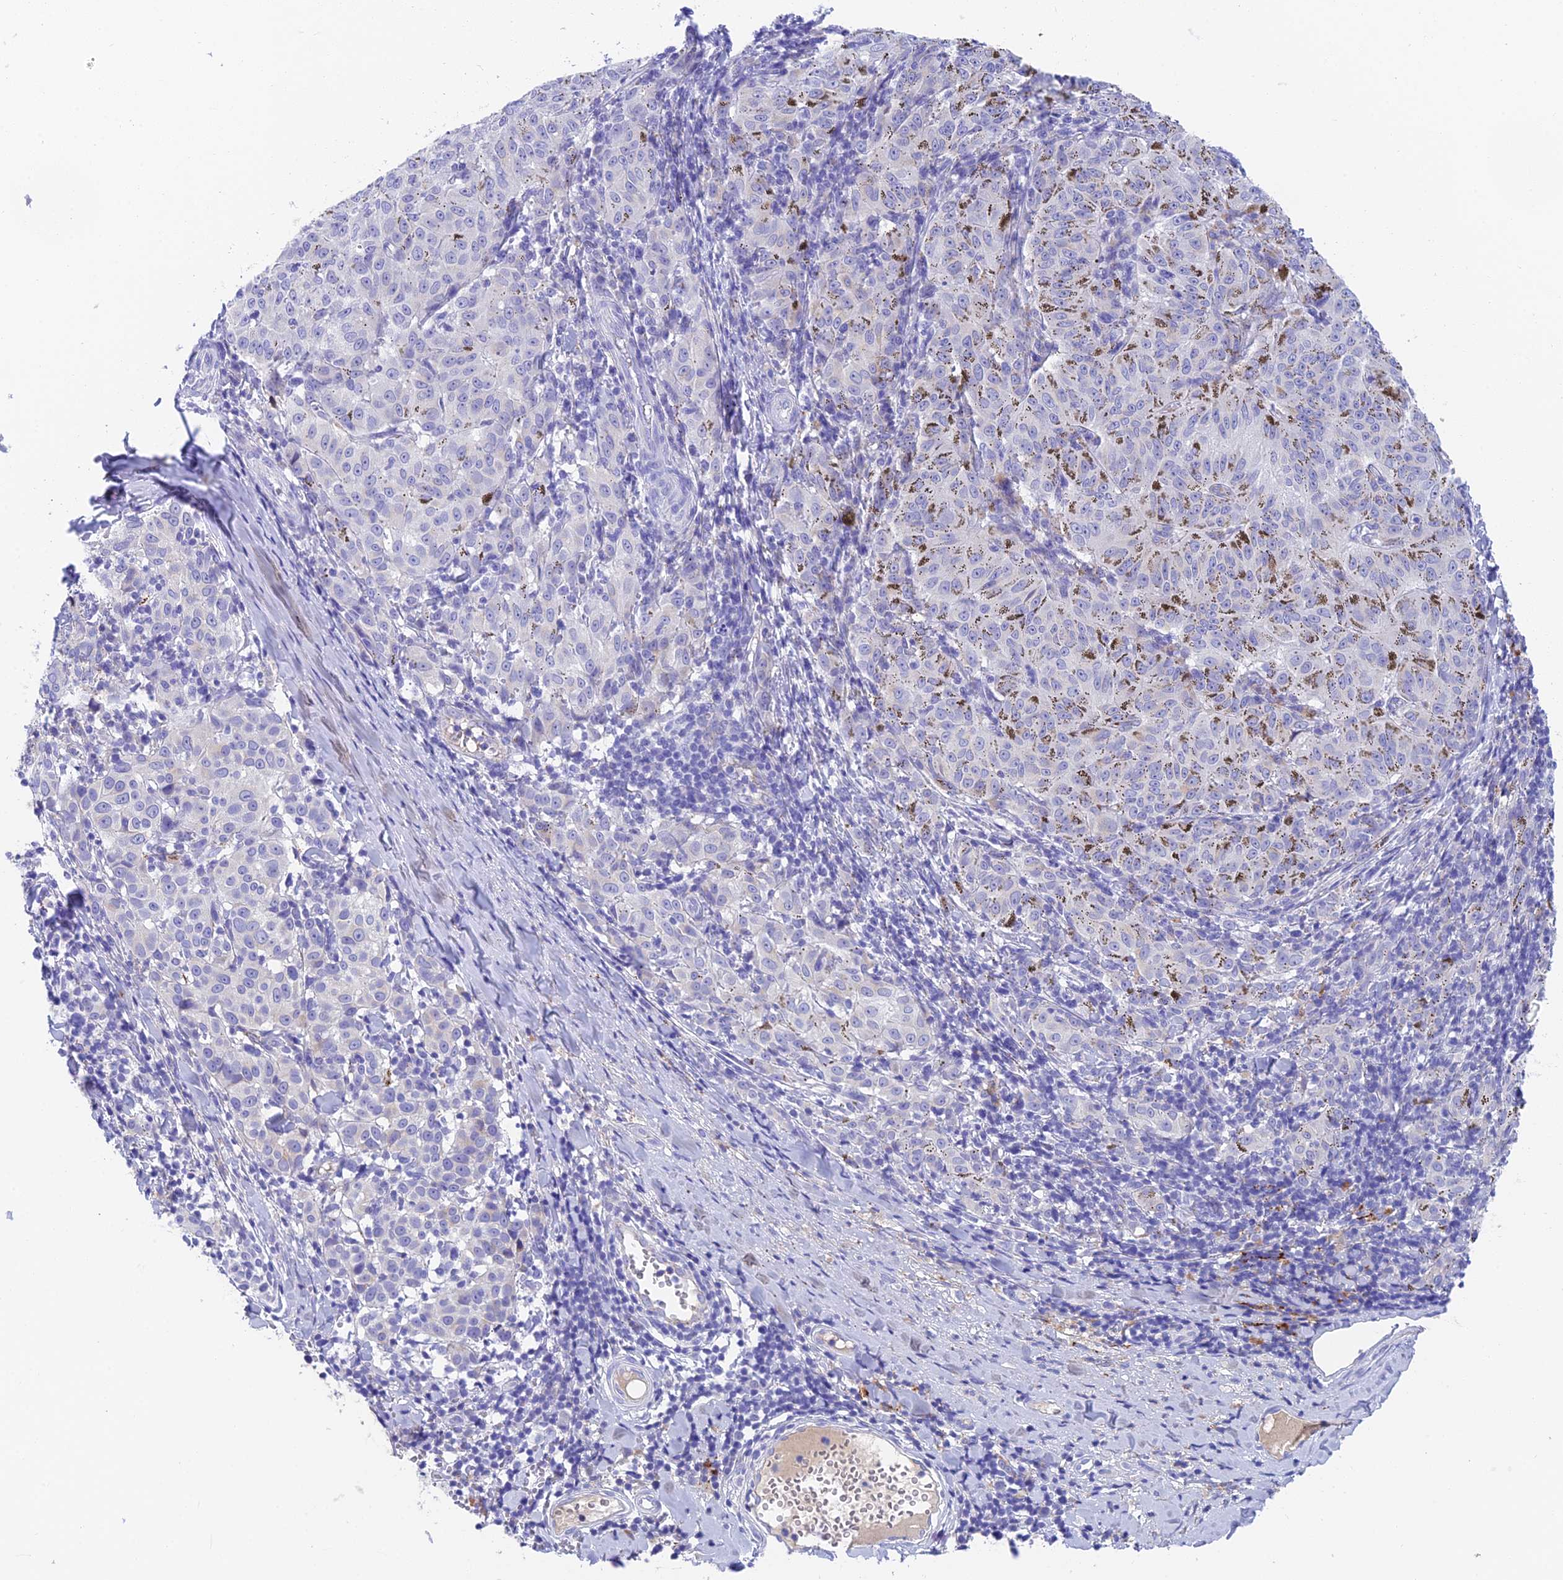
{"staining": {"intensity": "negative", "quantity": "none", "location": "none"}, "tissue": "melanoma", "cell_type": "Tumor cells", "image_type": "cancer", "snomed": [{"axis": "morphology", "description": "Malignant melanoma, NOS"}, {"axis": "topography", "description": "Skin"}], "caption": "Immunohistochemistry micrograph of human malignant melanoma stained for a protein (brown), which shows no staining in tumor cells.", "gene": "ADAMTS13", "patient": {"sex": "female", "age": 72}}